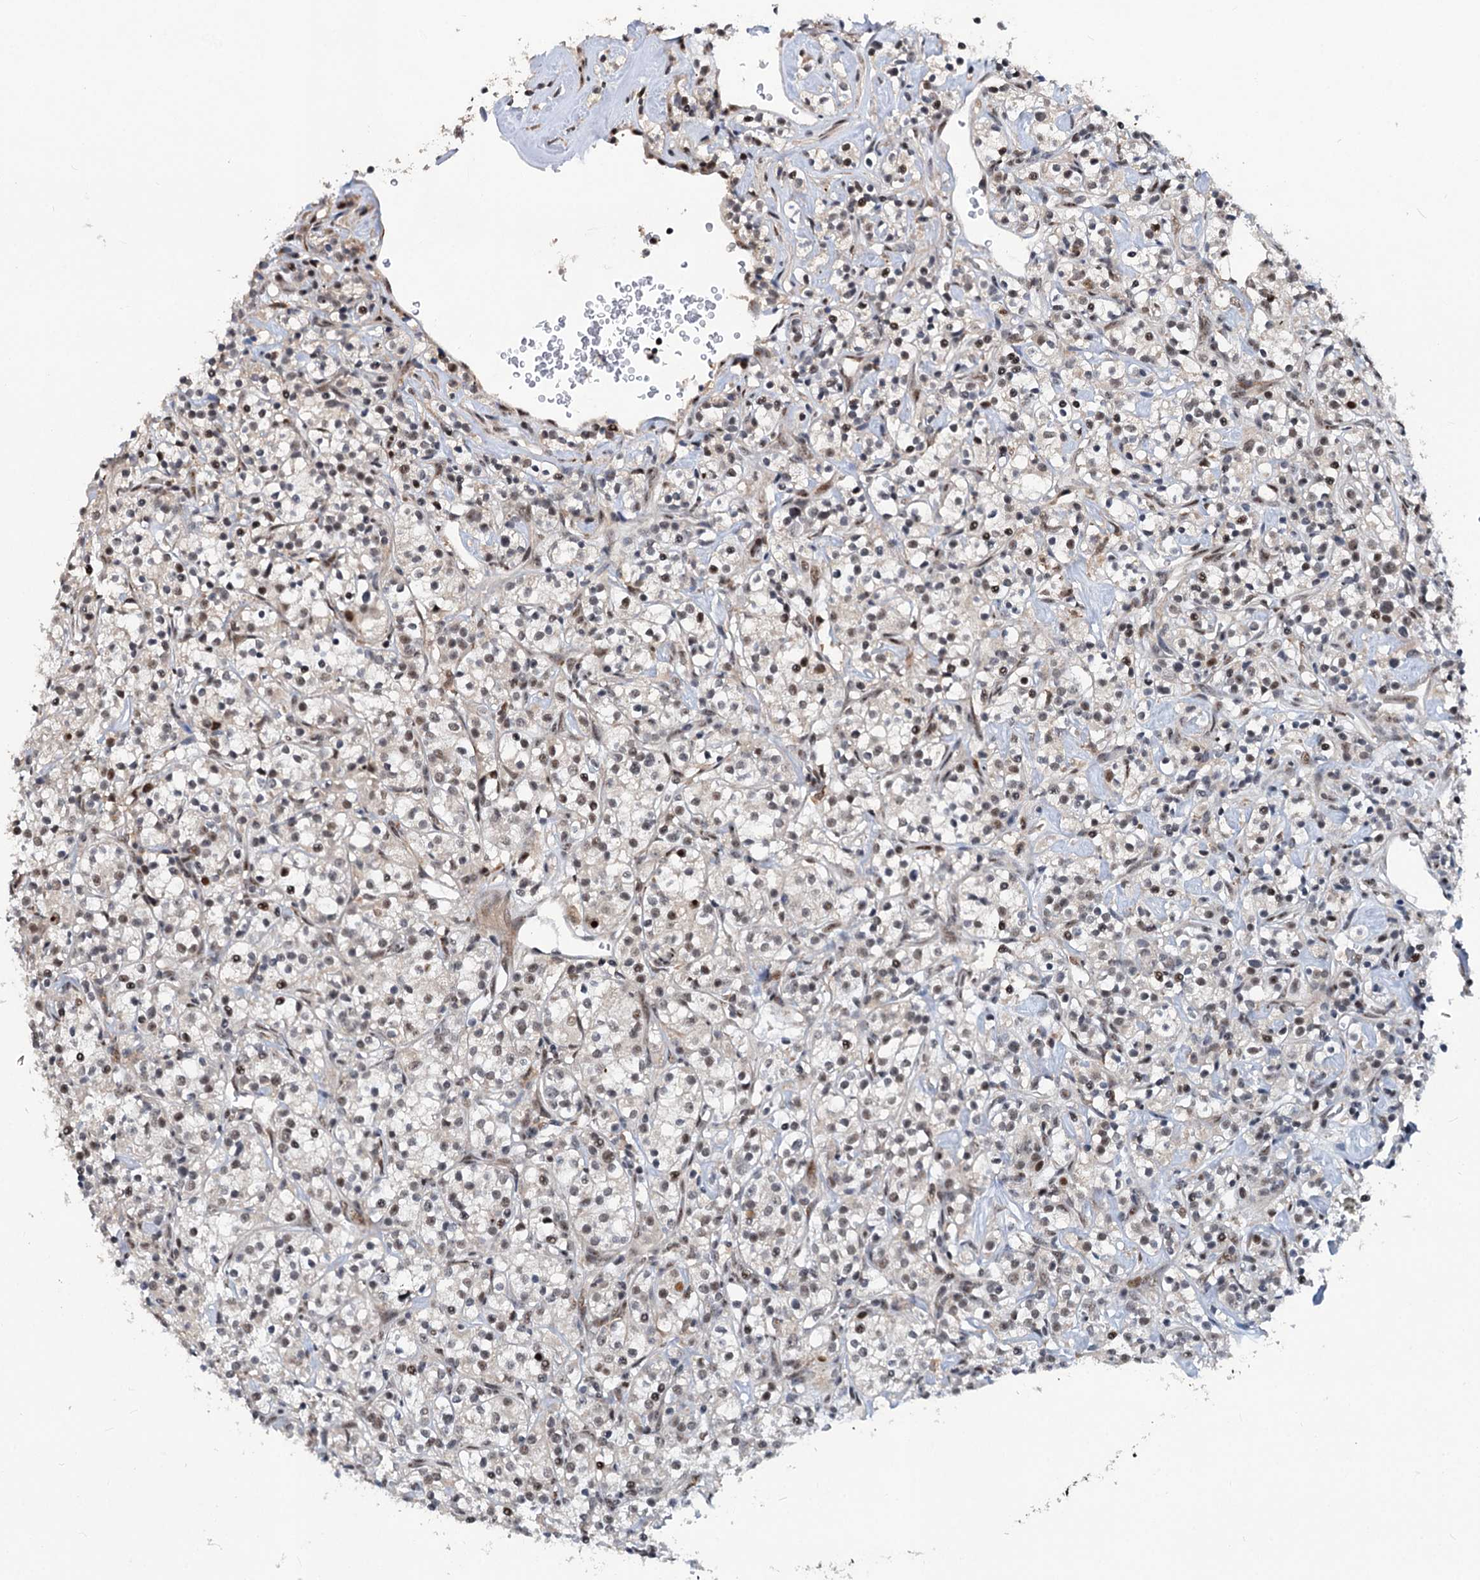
{"staining": {"intensity": "moderate", "quantity": "25%-75%", "location": "nuclear"}, "tissue": "renal cancer", "cell_type": "Tumor cells", "image_type": "cancer", "snomed": [{"axis": "morphology", "description": "Adenocarcinoma, NOS"}, {"axis": "topography", "description": "Kidney"}], "caption": "The immunohistochemical stain highlights moderate nuclear staining in tumor cells of renal adenocarcinoma tissue.", "gene": "PHF8", "patient": {"sex": "male", "age": 77}}